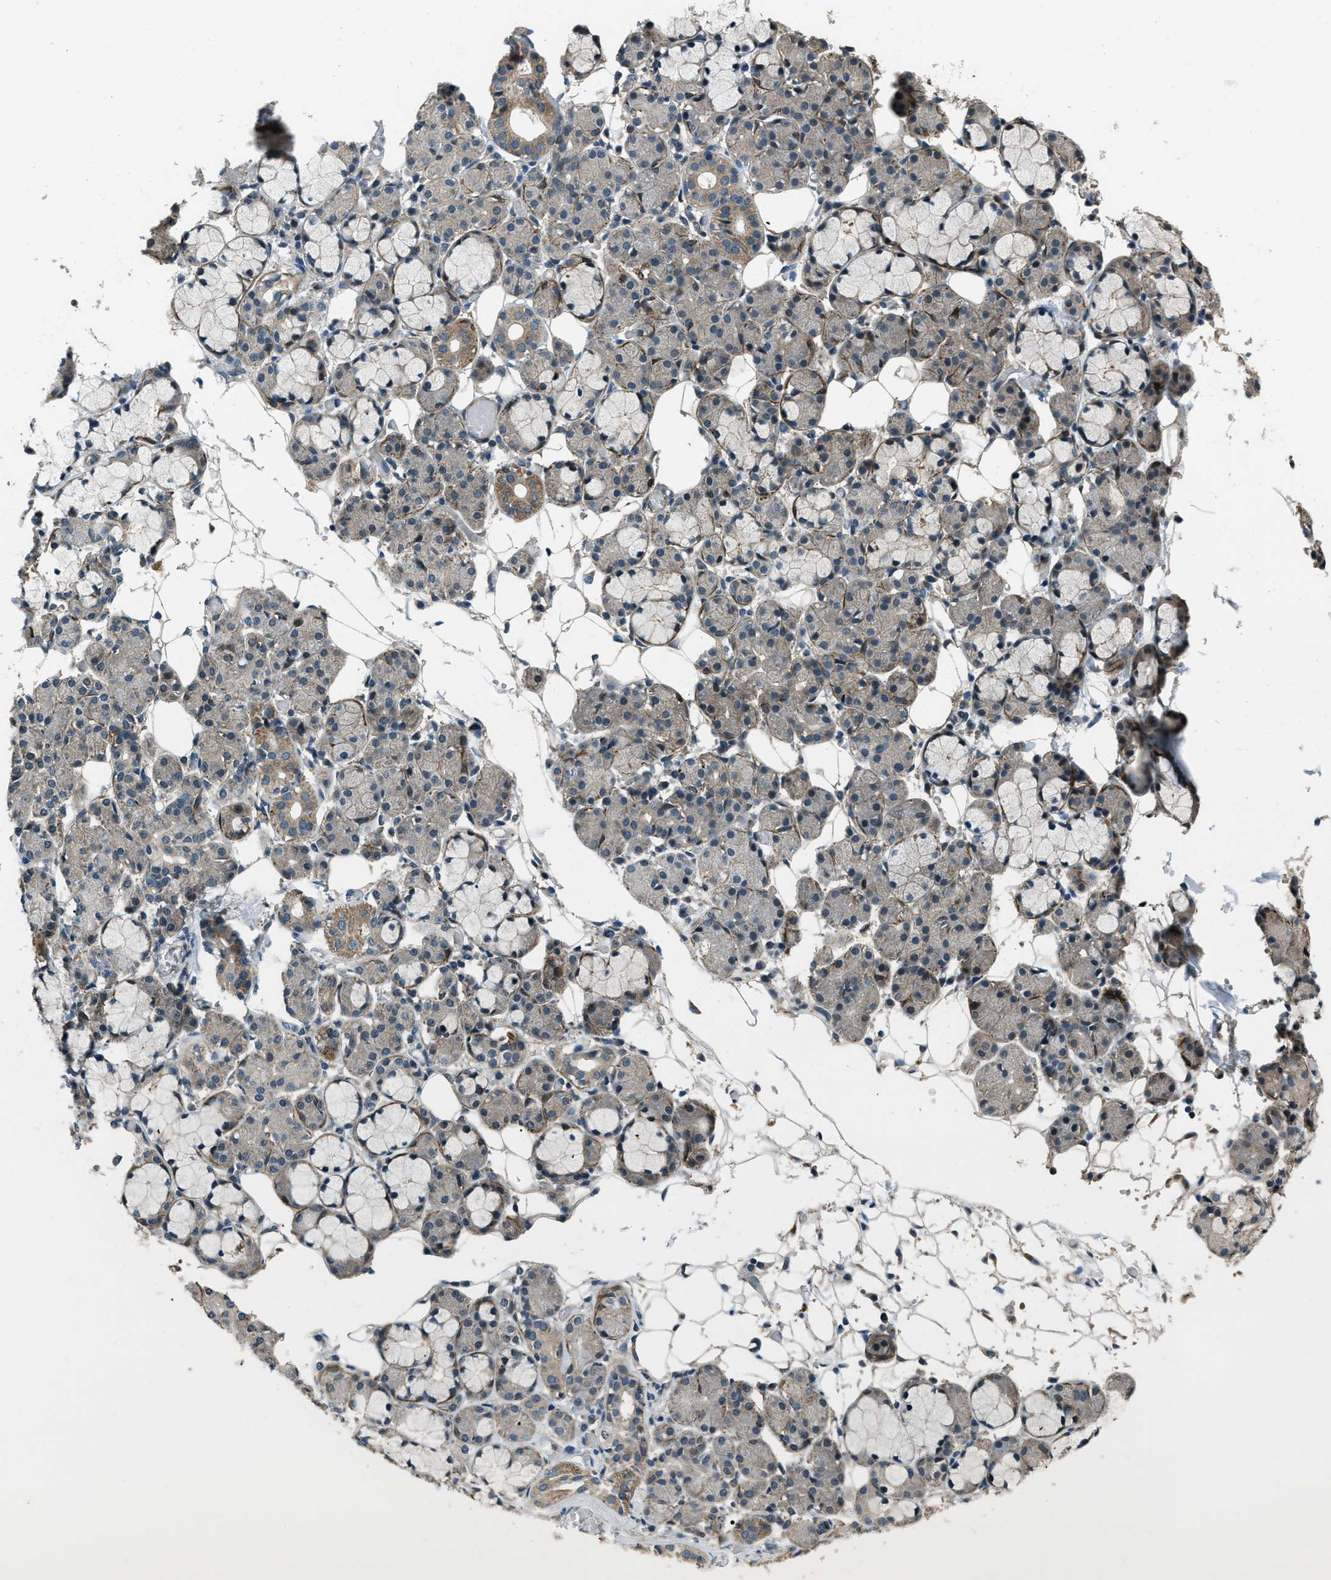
{"staining": {"intensity": "weak", "quantity": "25%-75%", "location": "cytoplasmic/membranous"}, "tissue": "salivary gland", "cell_type": "Glandular cells", "image_type": "normal", "snomed": [{"axis": "morphology", "description": "Normal tissue, NOS"}, {"axis": "topography", "description": "Salivary gland"}], "caption": "IHC image of normal salivary gland: salivary gland stained using immunohistochemistry (IHC) reveals low levels of weak protein expression localized specifically in the cytoplasmic/membranous of glandular cells, appearing as a cytoplasmic/membranous brown color.", "gene": "NUDCD3", "patient": {"sex": "male", "age": 63}}